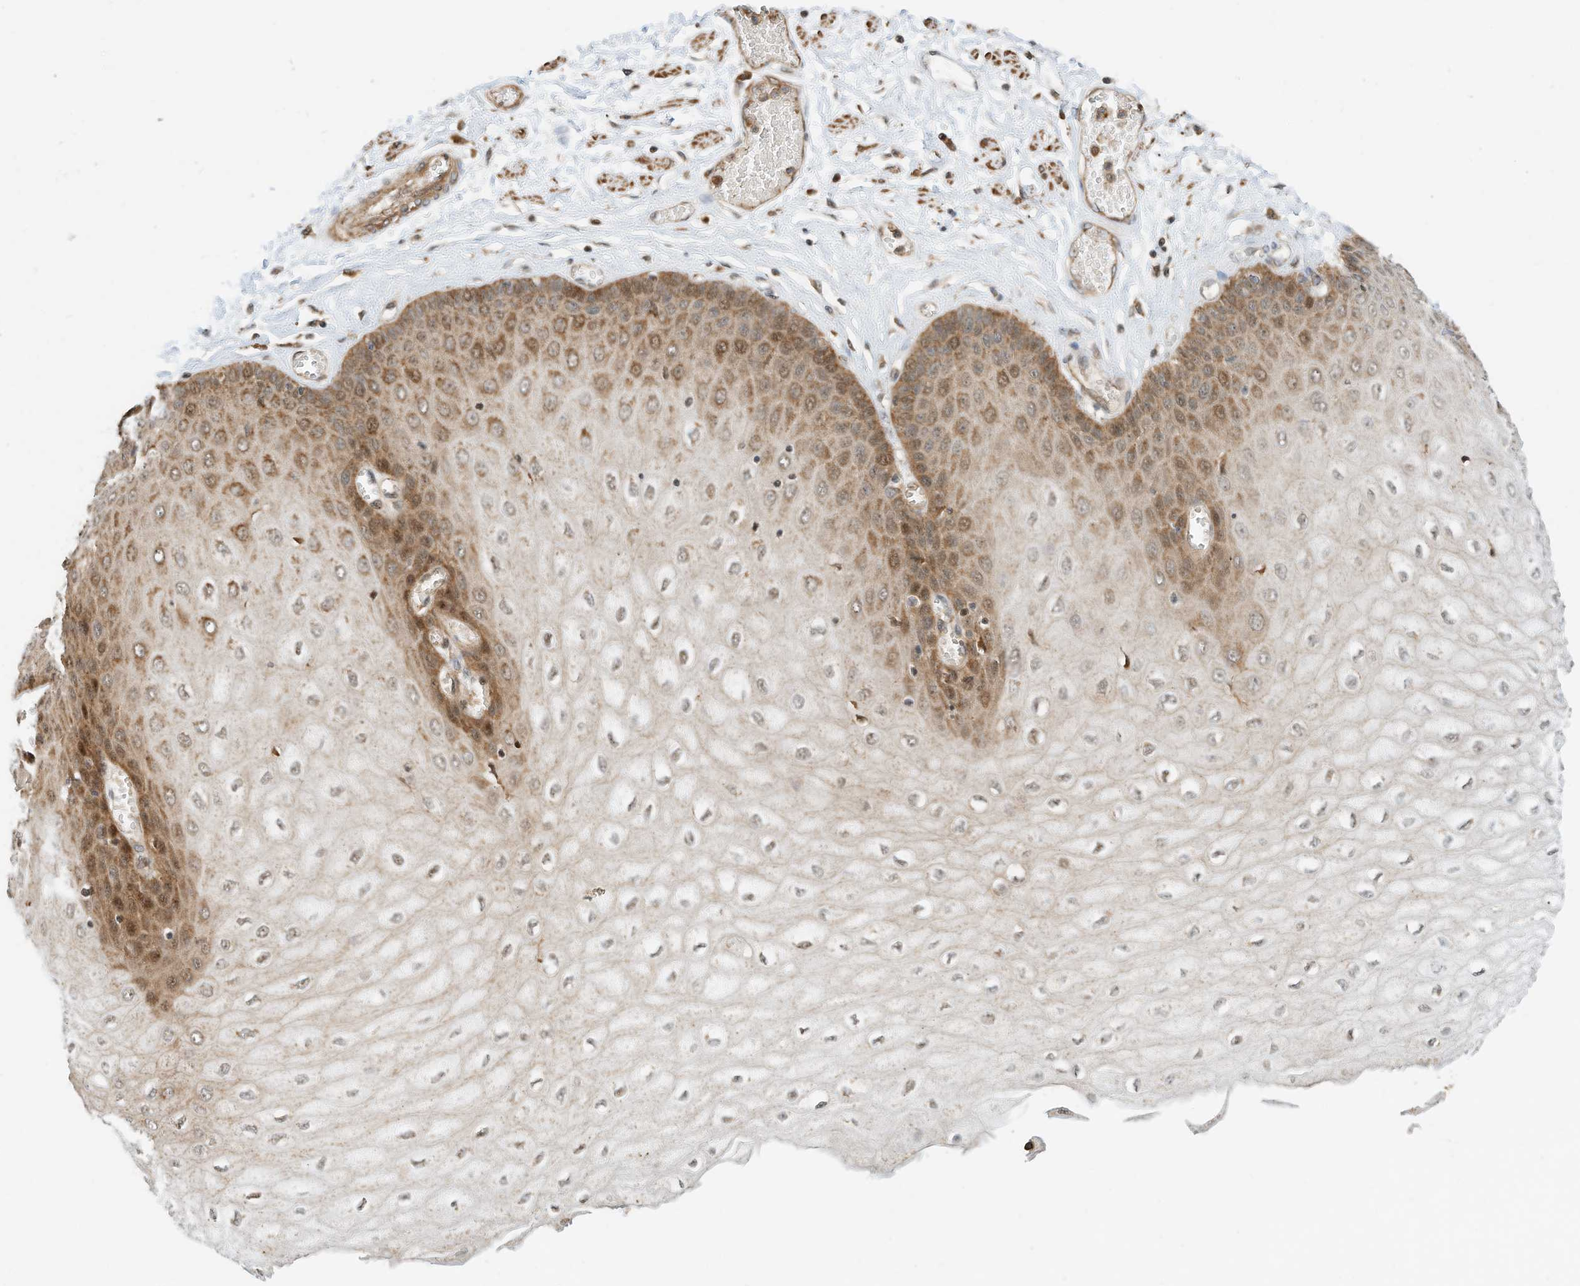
{"staining": {"intensity": "strong", "quantity": "25%-75%", "location": "cytoplasmic/membranous"}, "tissue": "esophagus", "cell_type": "Squamous epithelial cells", "image_type": "normal", "snomed": [{"axis": "morphology", "description": "Normal tissue, NOS"}, {"axis": "topography", "description": "Esophagus"}], "caption": "Protein positivity by immunohistochemistry (IHC) displays strong cytoplasmic/membranous positivity in about 25%-75% of squamous epithelial cells in benign esophagus.", "gene": "CPAMD8", "patient": {"sex": "male", "age": 60}}